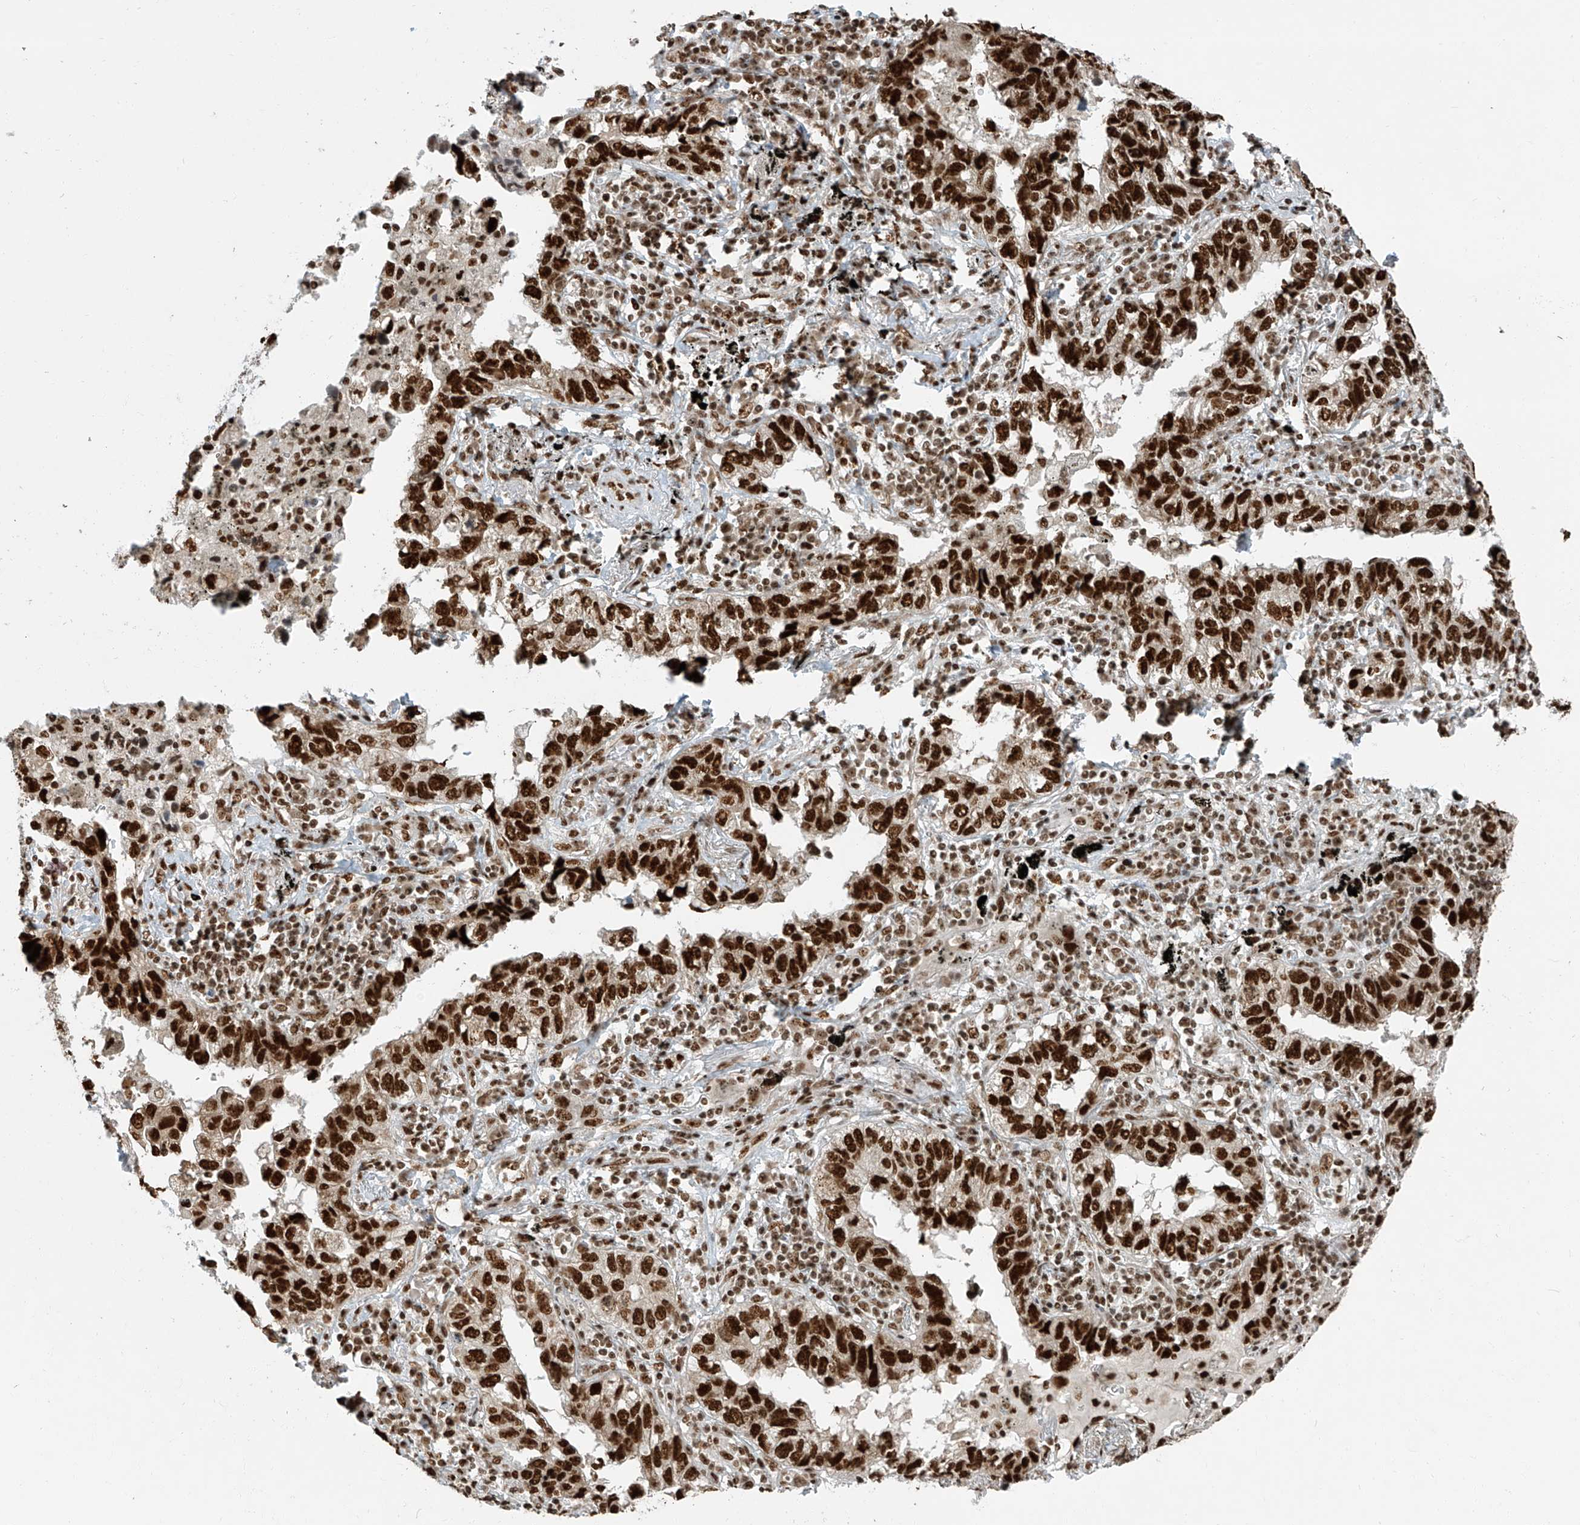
{"staining": {"intensity": "strong", "quantity": ">75%", "location": "nuclear"}, "tissue": "lung cancer", "cell_type": "Tumor cells", "image_type": "cancer", "snomed": [{"axis": "morphology", "description": "Adenocarcinoma, NOS"}, {"axis": "topography", "description": "Lung"}], "caption": "Approximately >75% of tumor cells in lung cancer demonstrate strong nuclear protein staining as visualized by brown immunohistochemical staining.", "gene": "FAM193B", "patient": {"sex": "male", "age": 65}}